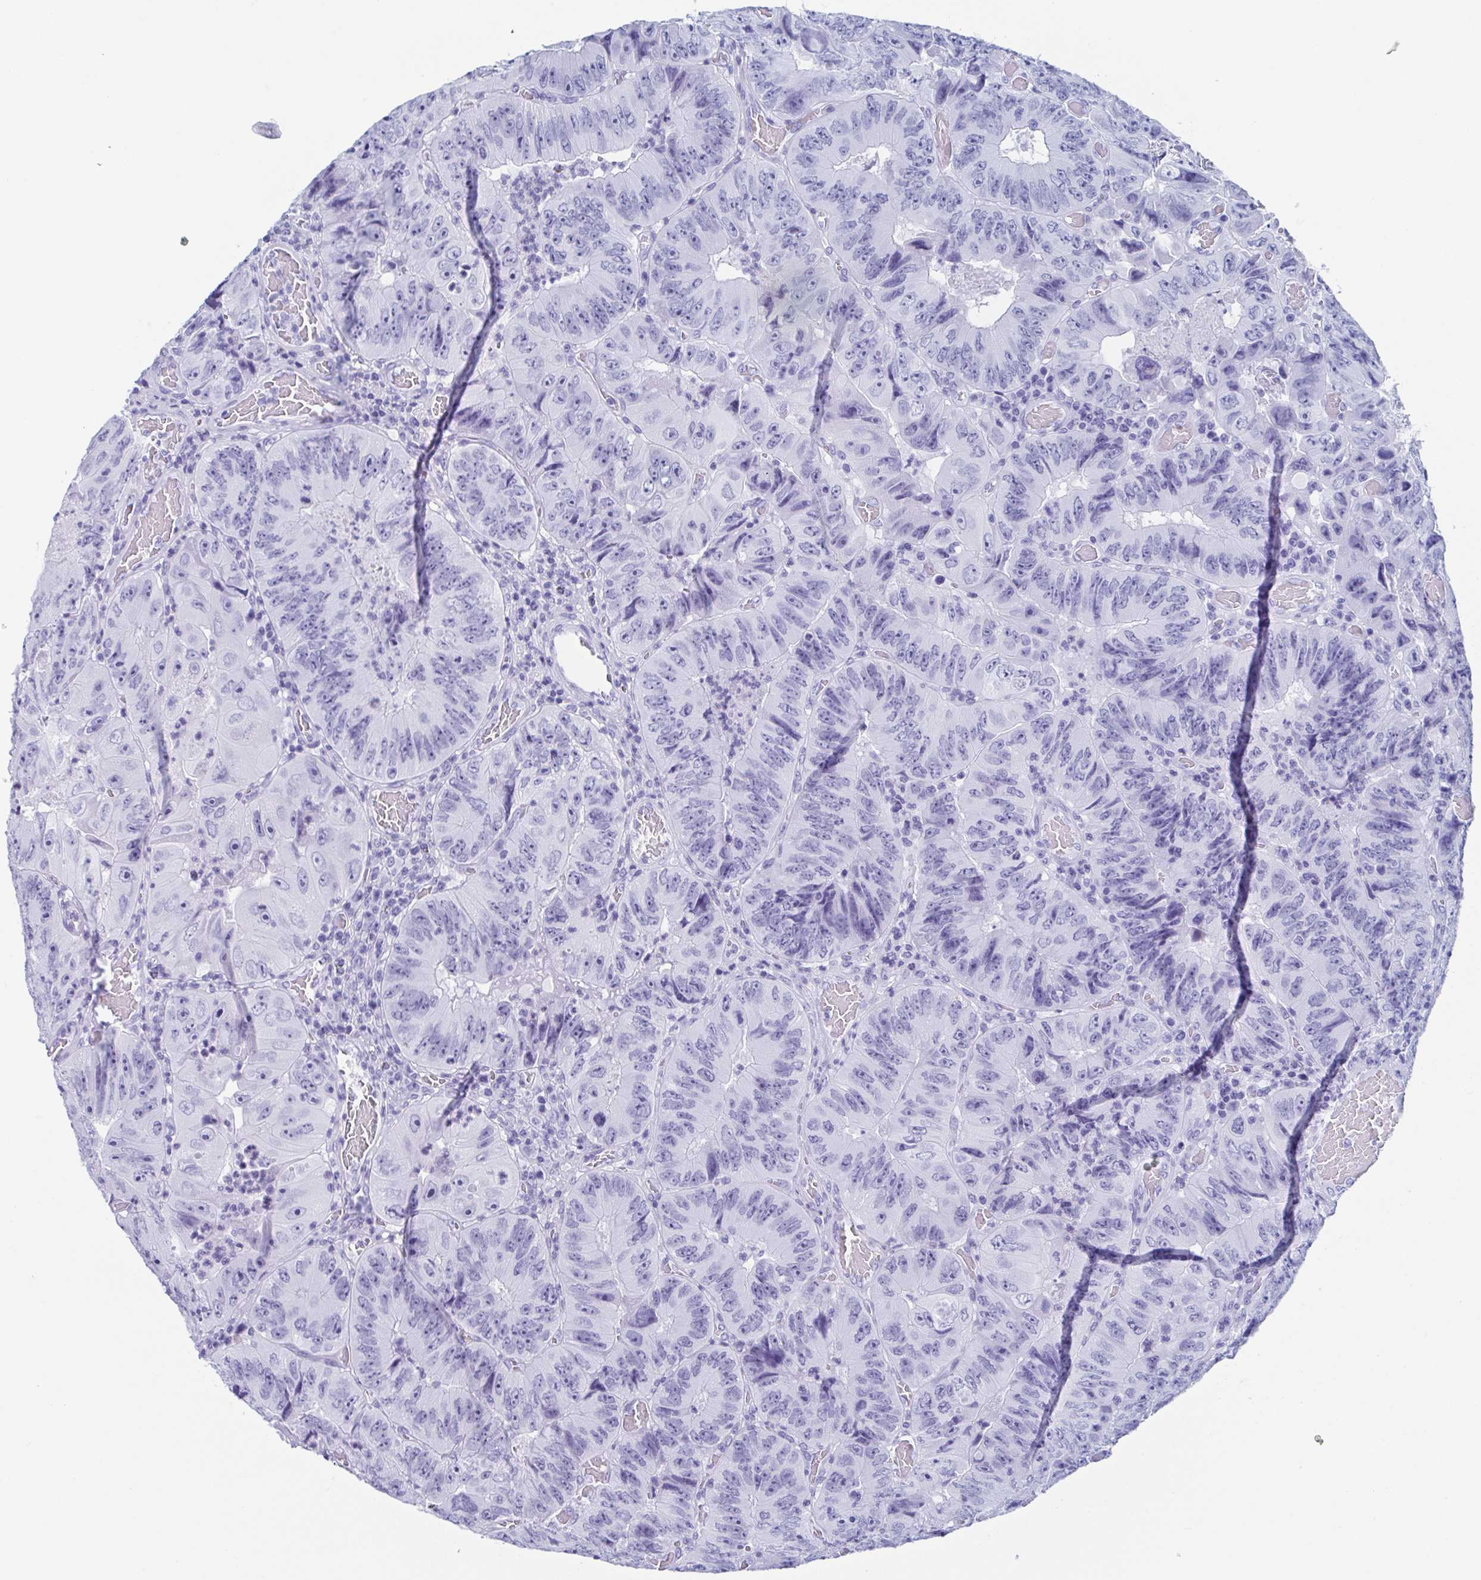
{"staining": {"intensity": "negative", "quantity": "none", "location": "none"}, "tissue": "colorectal cancer", "cell_type": "Tumor cells", "image_type": "cancer", "snomed": [{"axis": "morphology", "description": "Adenocarcinoma, NOS"}, {"axis": "topography", "description": "Colon"}], "caption": "An immunohistochemistry image of adenocarcinoma (colorectal) is shown. There is no staining in tumor cells of adenocarcinoma (colorectal).", "gene": "LYRM2", "patient": {"sex": "female", "age": 84}}